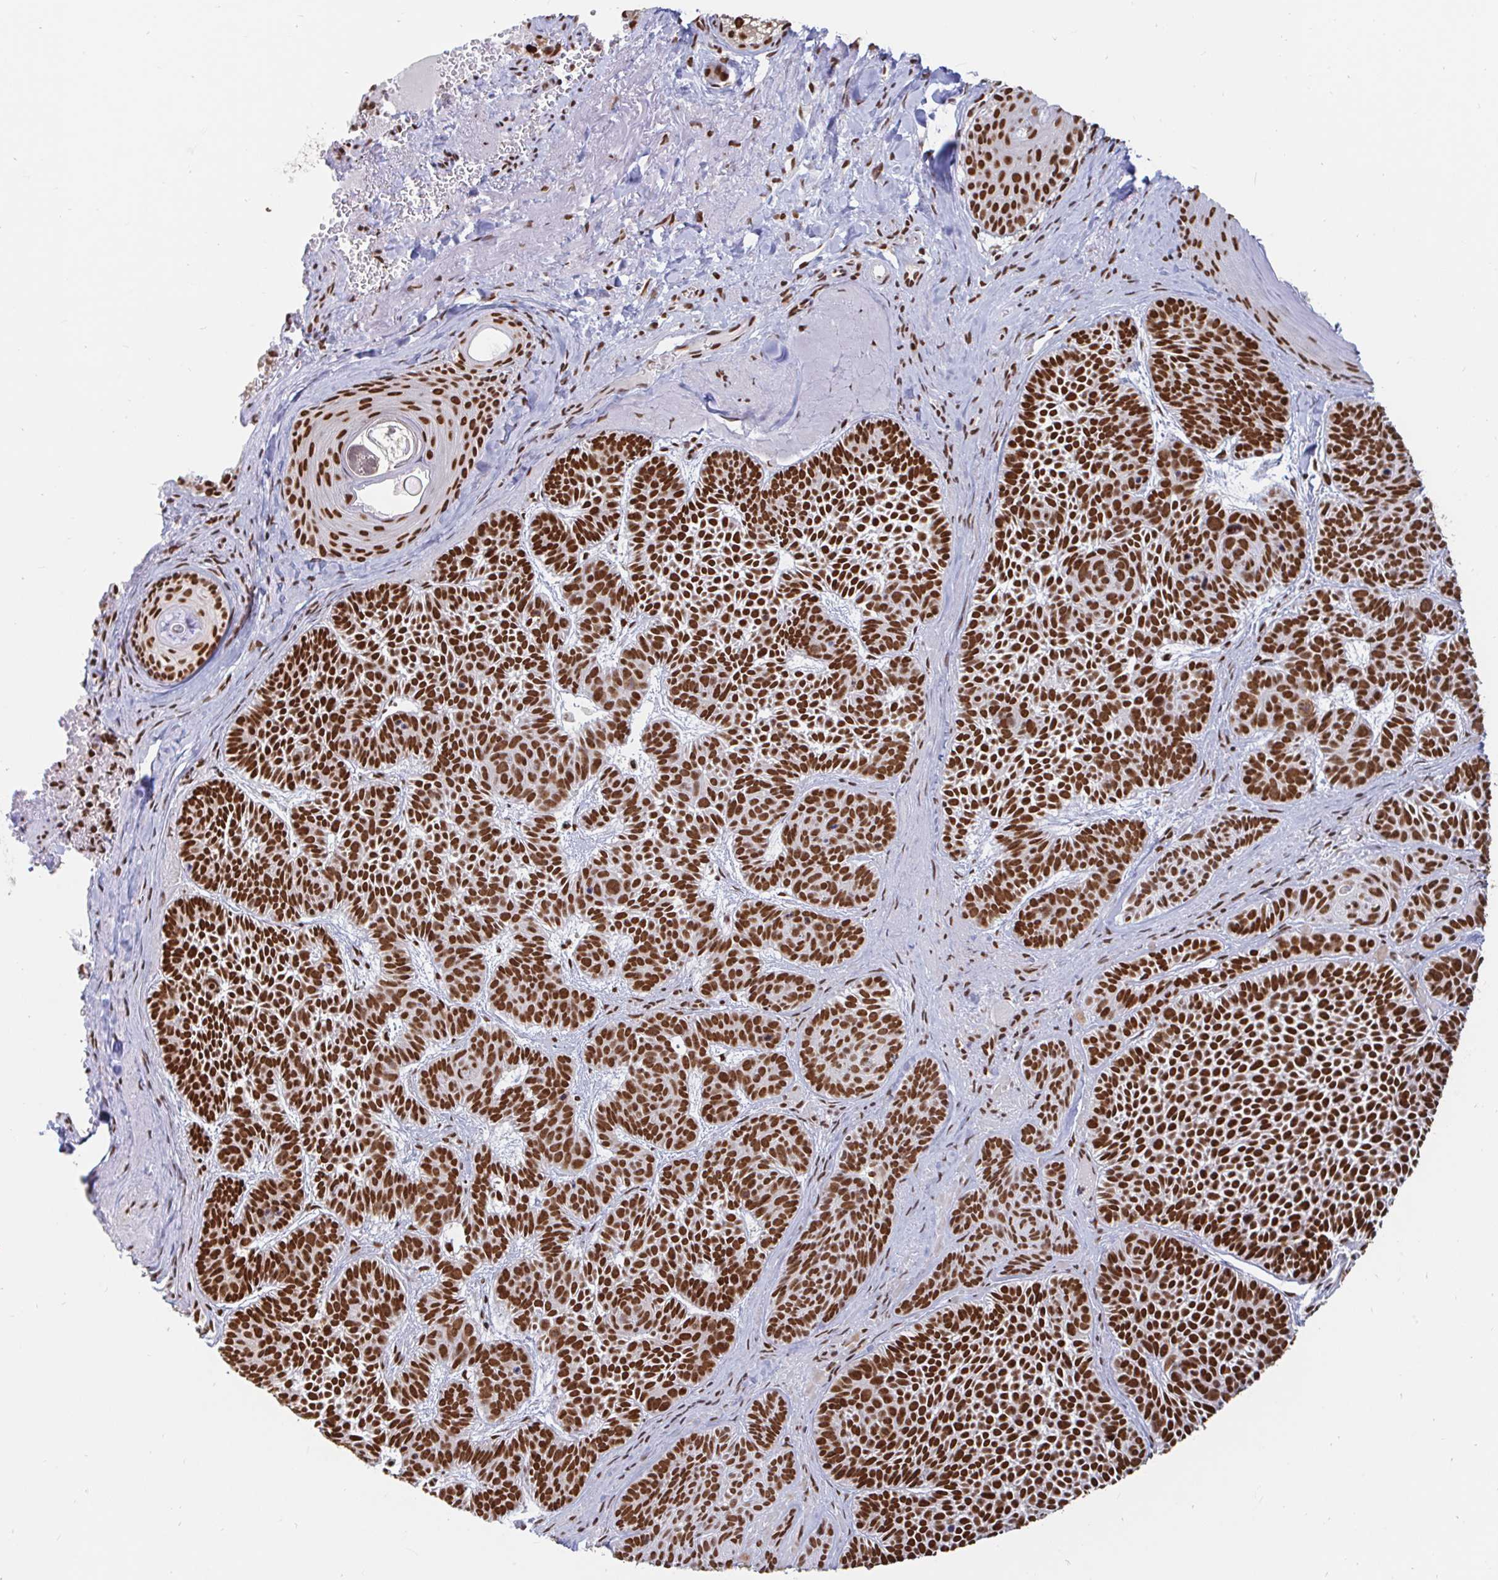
{"staining": {"intensity": "strong", "quantity": ">75%", "location": "nuclear"}, "tissue": "skin cancer", "cell_type": "Tumor cells", "image_type": "cancer", "snomed": [{"axis": "morphology", "description": "Basal cell carcinoma"}, {"axis": "topography", "description": "Skin"}], "caption": "Human skin cancer stained with a brown dye reveals strong nuclear positive expression in approximately >75% of tumor cells.", "gene": "RBMX", "patient": {"sex": "male", "age": 81}}